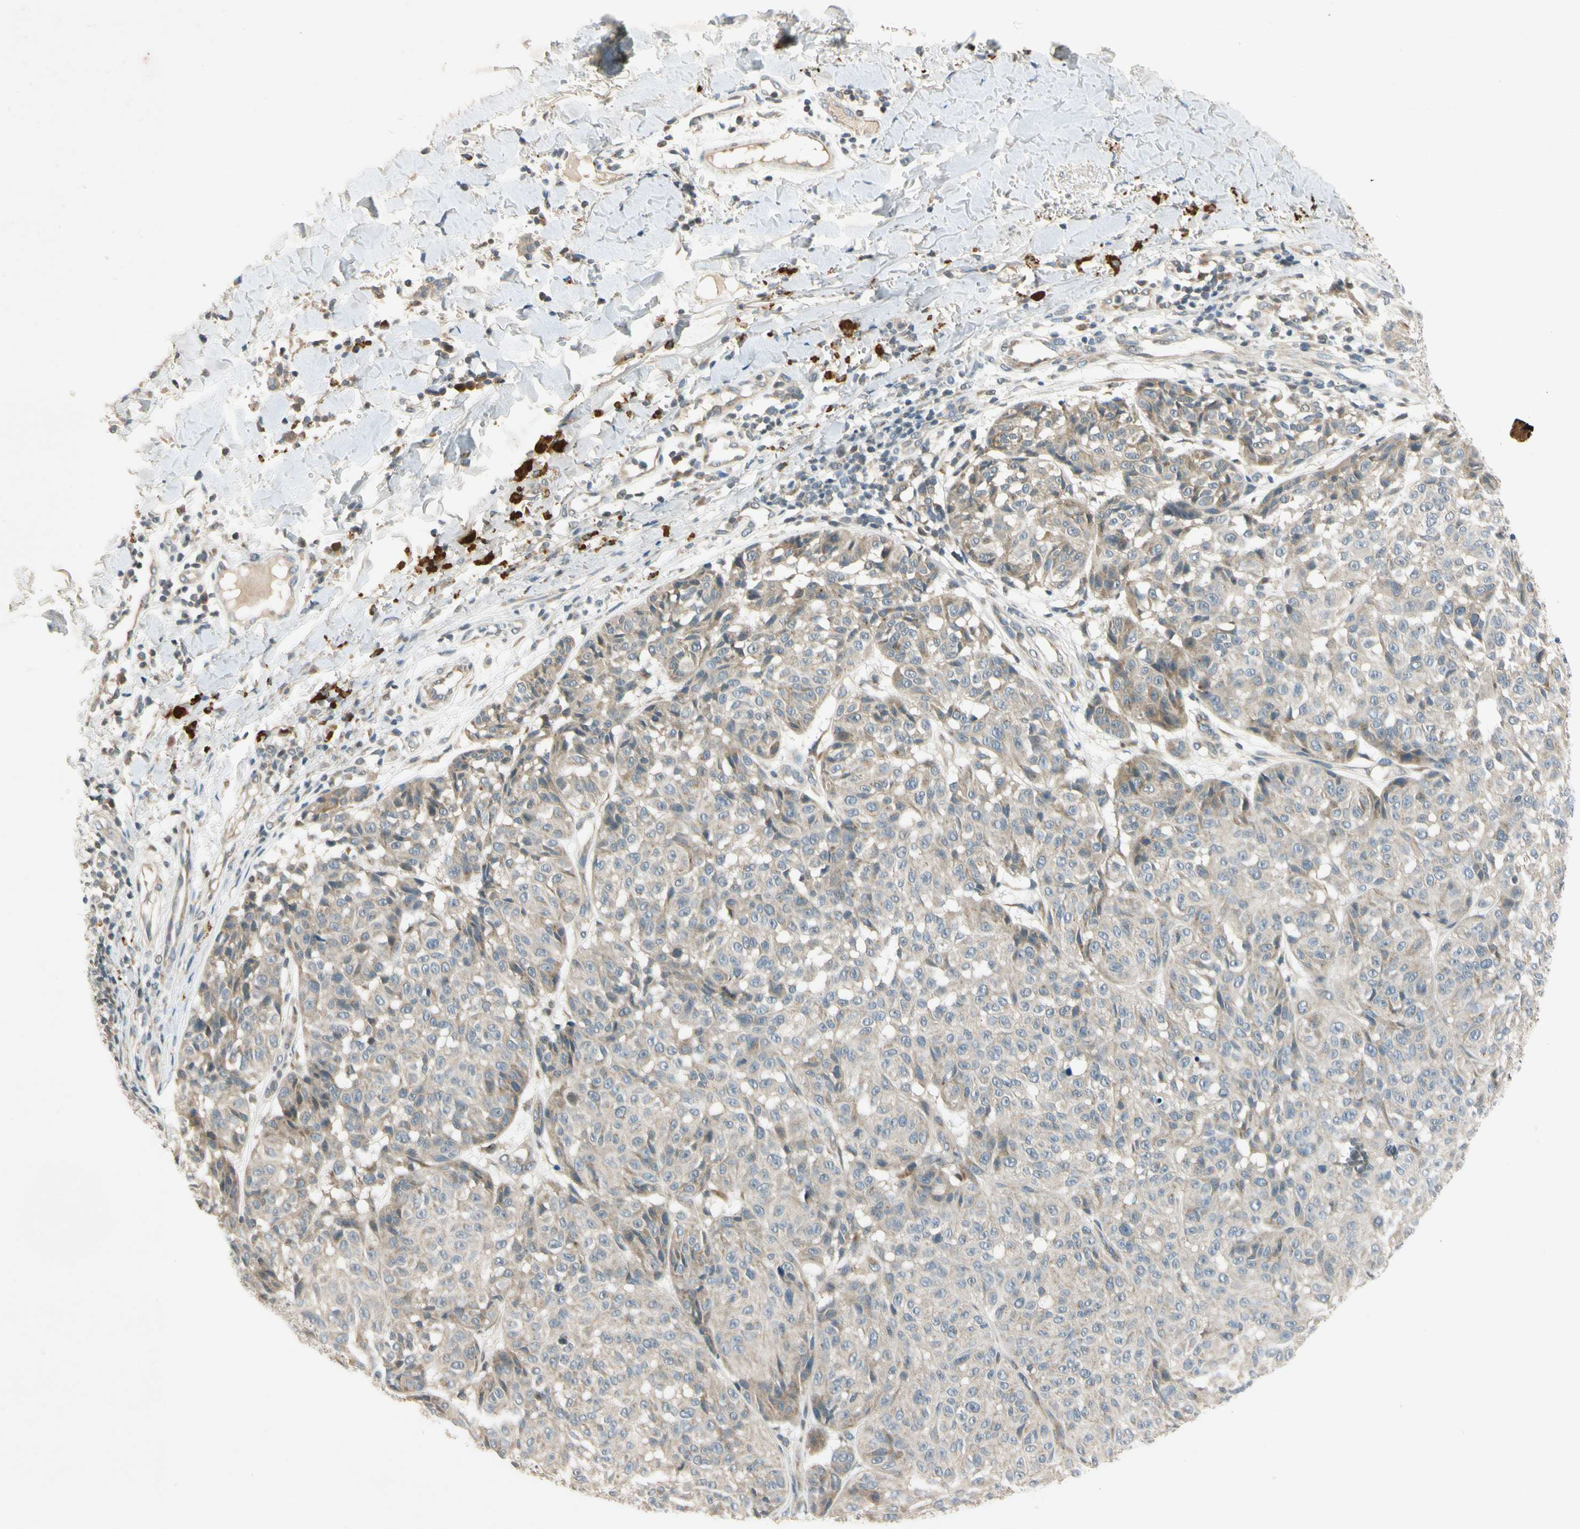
{"staining": {"intensity": "negative", "quantity": "none", "location": "none"}, "tissue": "melanoma", "cell_type": "Tumor cells", "image_type": "cancer", "snomed": [{"axis": "morphology", "description": "Malignant melanoma, NOS"}, {"axis": "topography", "description": "Skin"}], "caption": "Immunohistochemistry histopathology image of melanoma stained for a protein (brown), which displays no staining in tumor cells.", "gene": "RPS6KB2", "patient": {"sex": "female", "age": 46}}